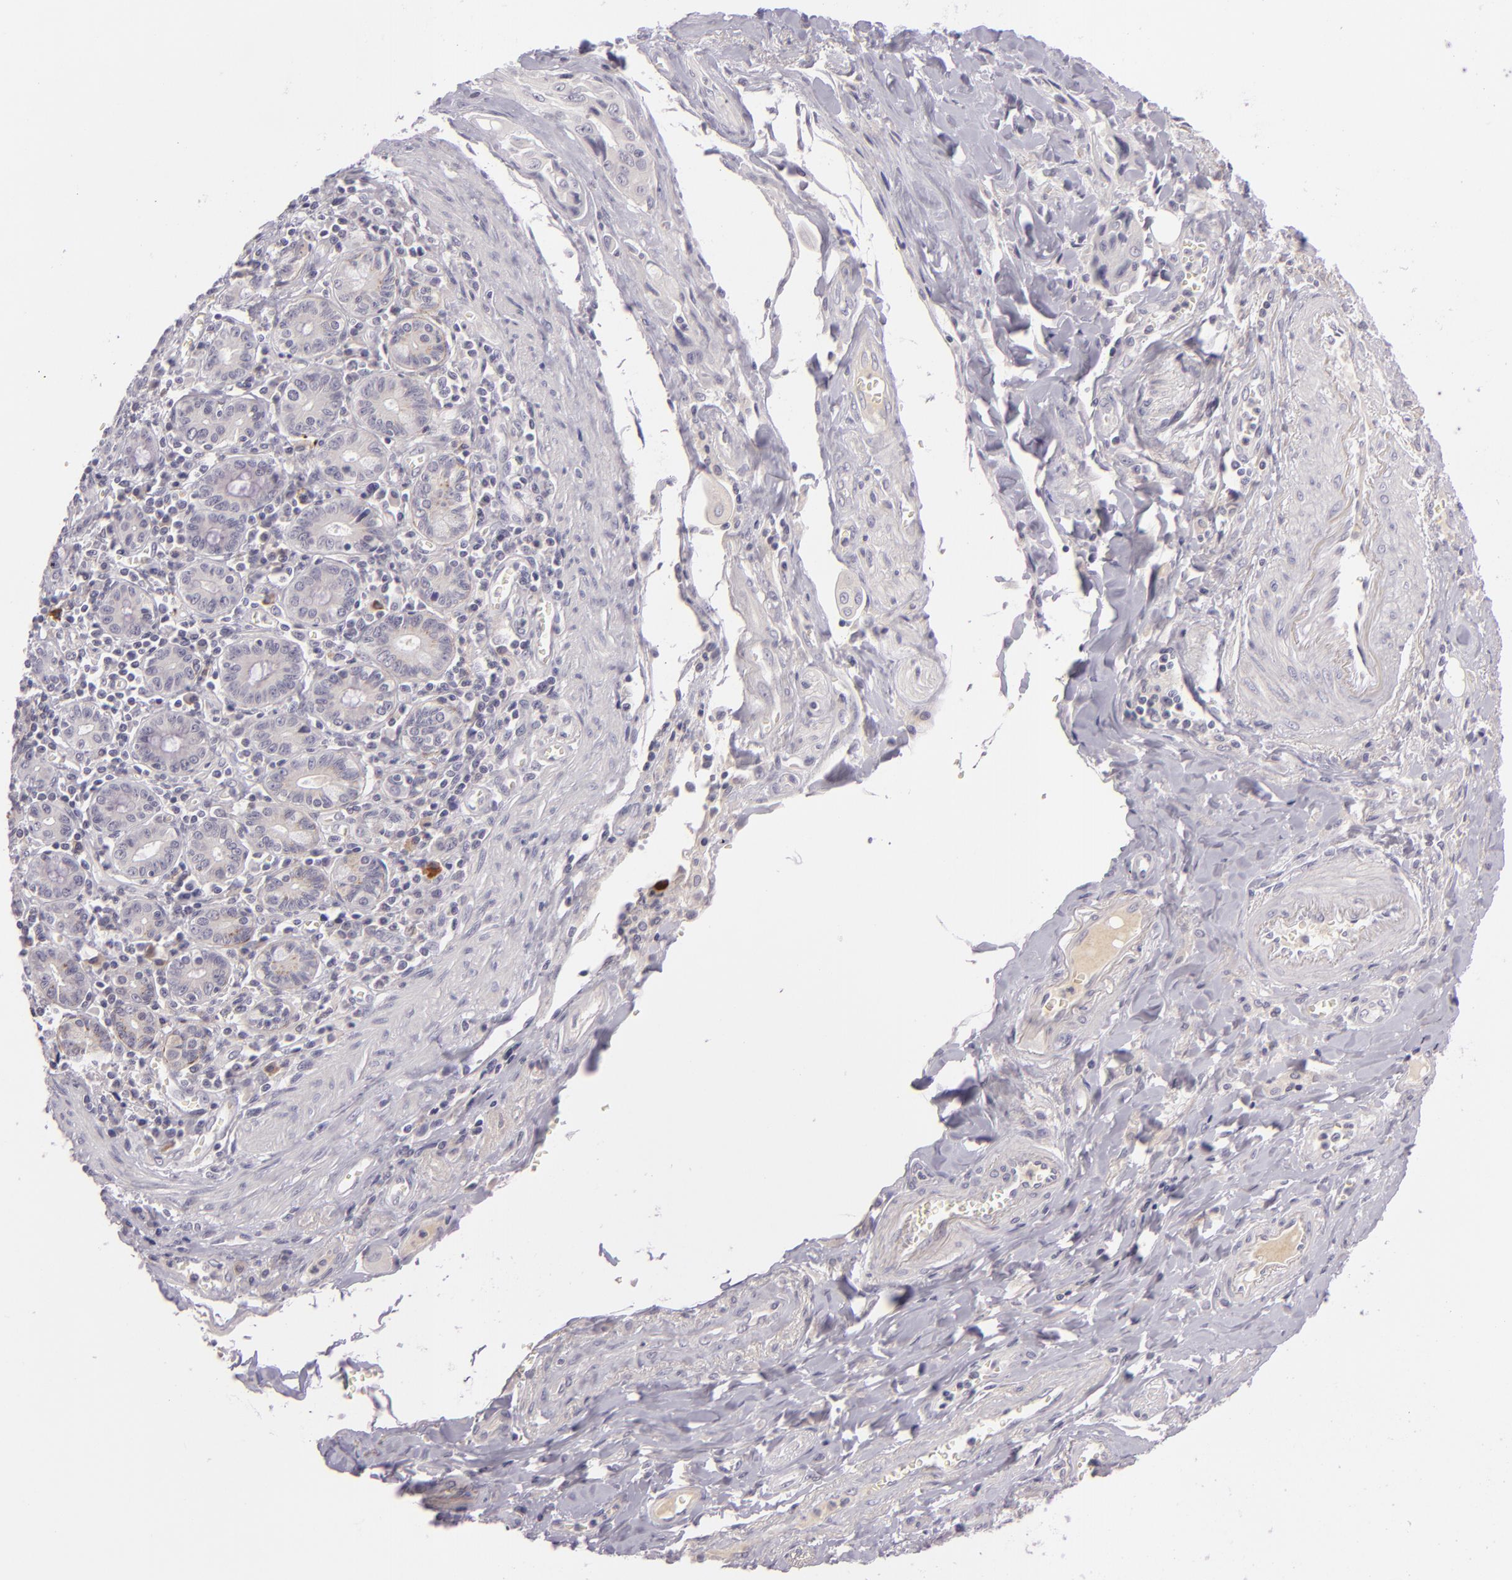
{"staining": {"intensity": "negative", "quantity": "none", "location": "none"}, "tissue": "pancreatic cancer", "cell_type": "Tumor cells", "image_type": "cancer", "snomed": [{"axis": "morphology", "description": "Adenocarcinoma, NOS"}, {"axis": "topography", "description": "Pancreas"}], "caption": "A micrograph of human pancreatic cancer is negative for staining in tumor cells.", "gene": "DAG1", "patient": {"sex": "male", "age": 77}}